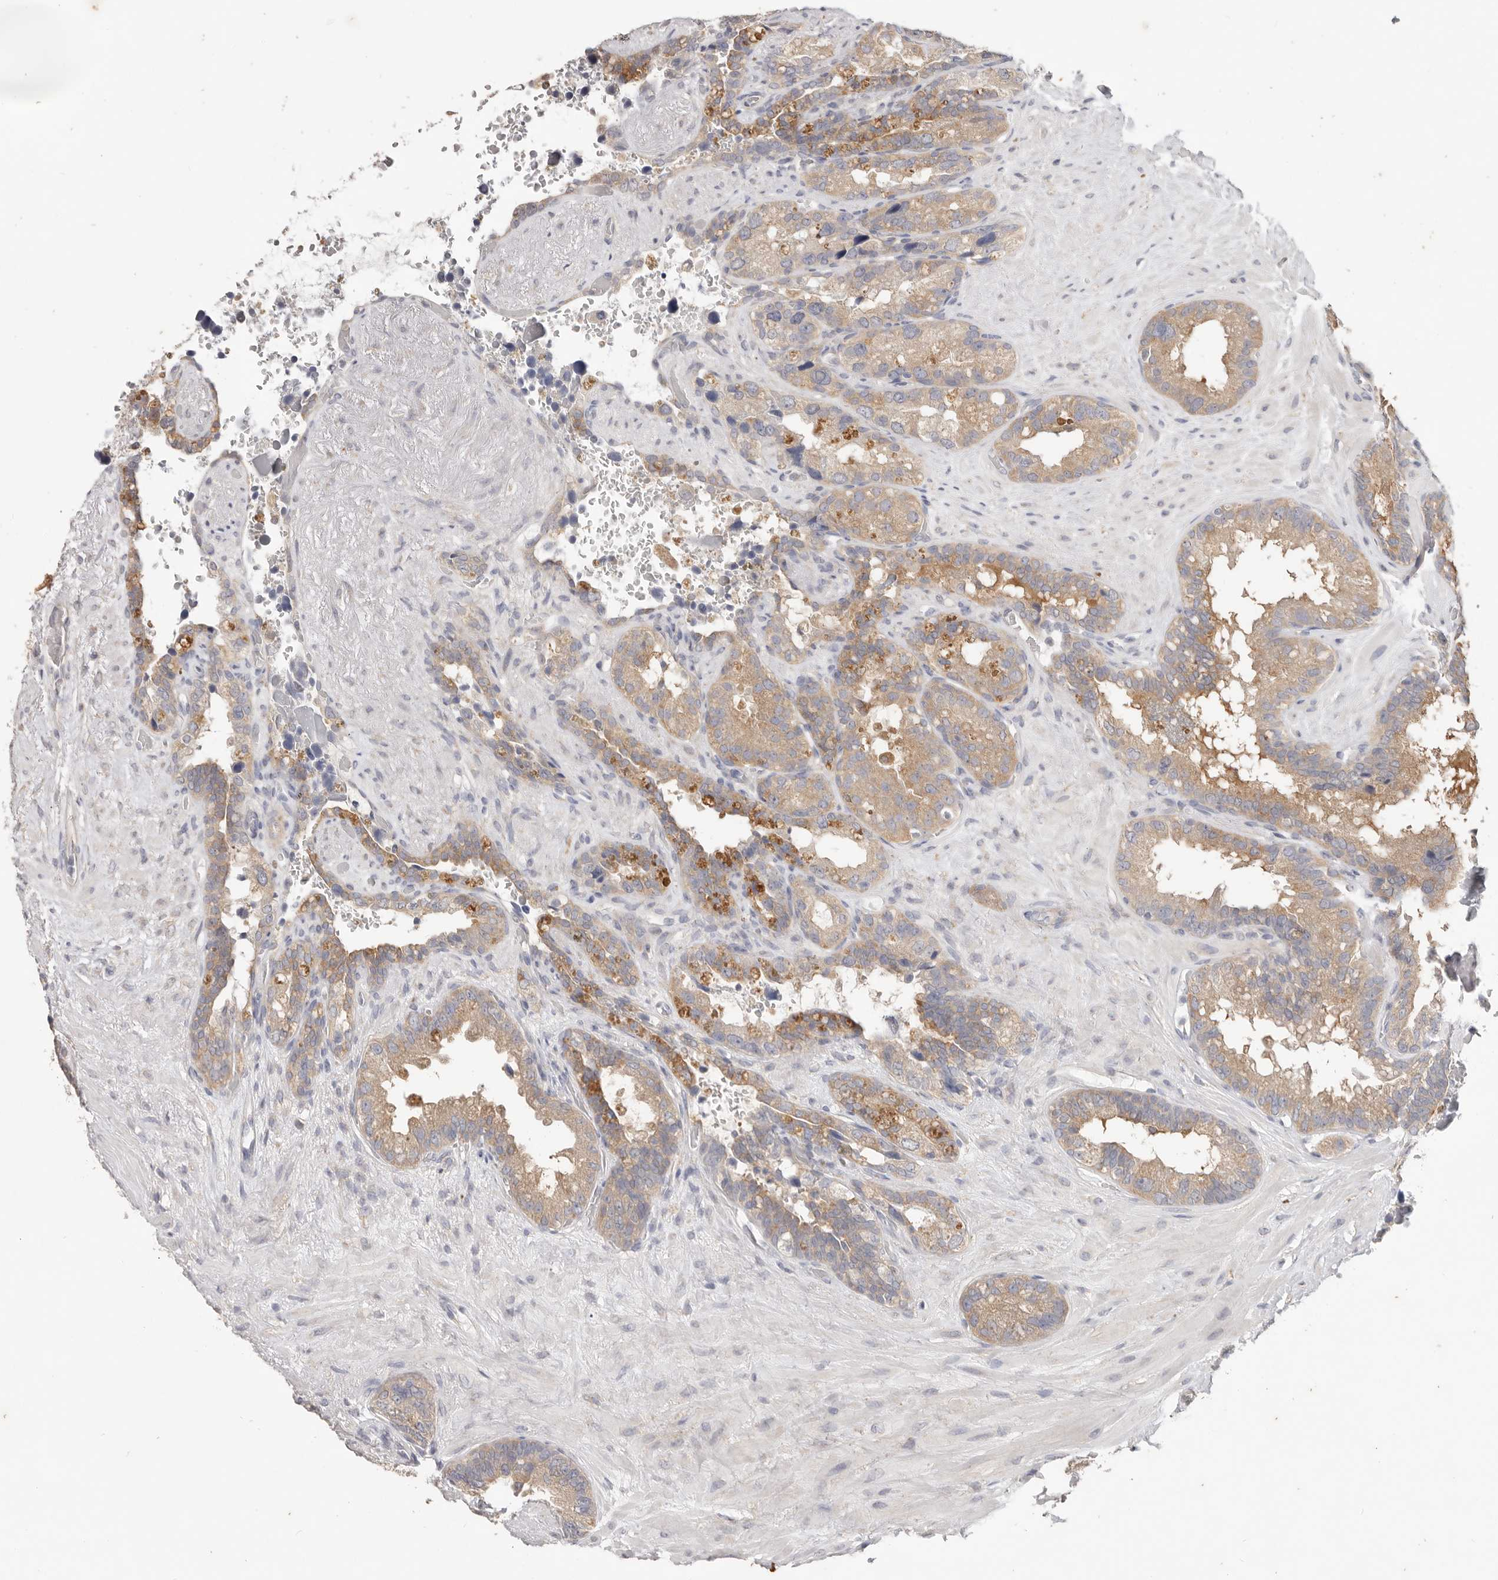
{"staining": {"intensity": "weak", "quantity": "25%-75%", "location": "cytoplasmic/membranous"}, "tissue": "seminal vesicle", "cell_type": "Glandular cells", "image_type": "normal", "snomed": [{"axis": "morphology", "description": "Normal tissue, NOS"}, {"axis": "topography", "description": "Seminal veicle"}], "caption": "IHC image of unremarkable seminal vesicle stained for a protein (brown), which reveals low levels of weak cytoplasmic/membranous expression in approximately 25%-75% of glandular cells.", "gene": "WDR77", "patient": {"sex": "male", "age": 80}}